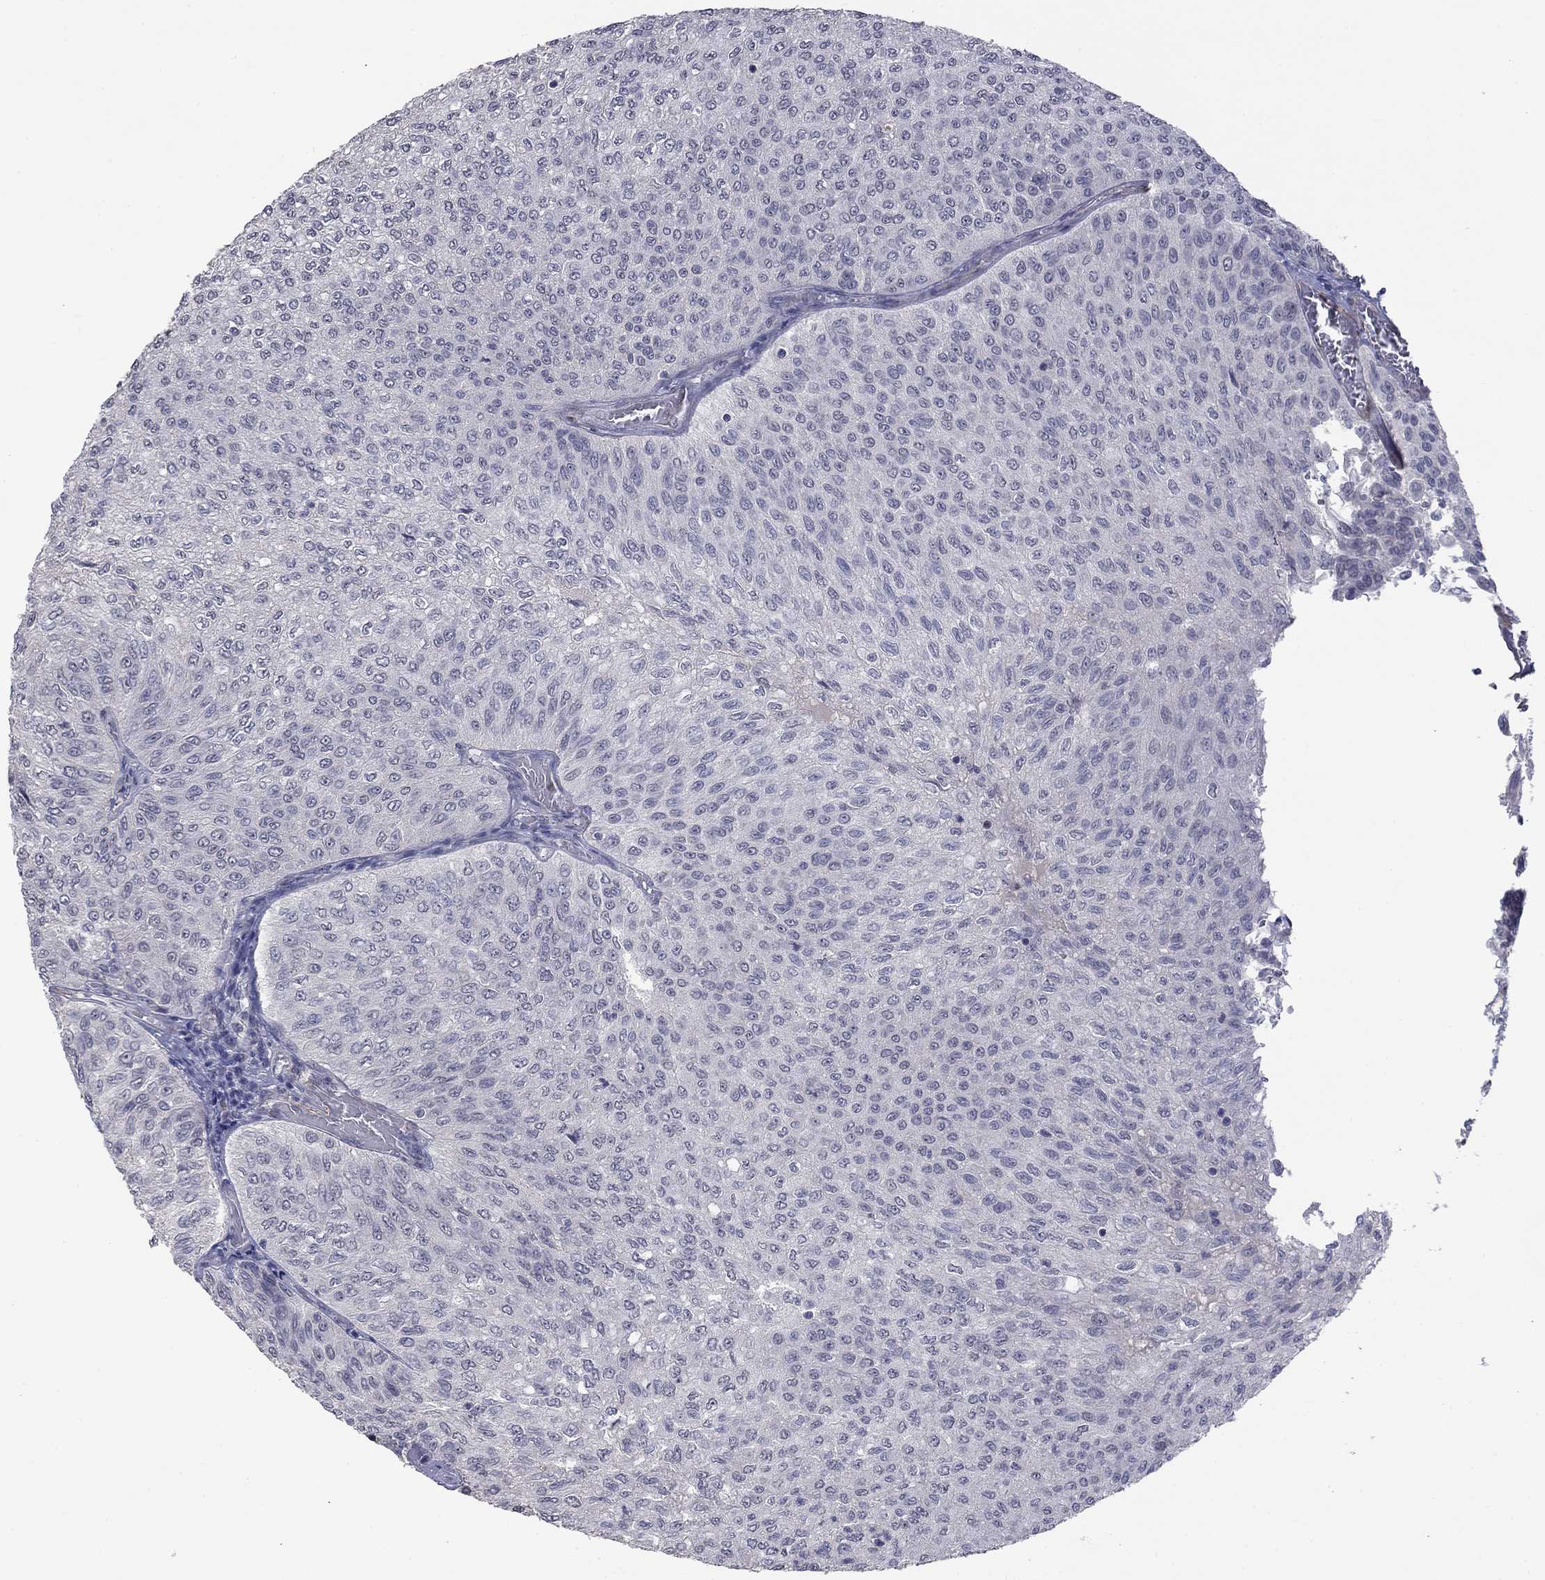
{"staining": {"intensity": "negative", "quantity": "none", "location": "none"}, "tissue": "urothelial cancer", "cell_type": "Tumor cells", "image_type": "cancer", "snomed": [{"axis": "morphology", "description": "Urothelial carcinoma, Low grade"}, {"axis": "topography", "description": "Urinary bladder"}], "caption": "Urothelial cancer stained for a protein using immunohistochemistry (IHC) displays no positivity tumor cells.", "gene": "IP6K3", "patient": {"sex": "male", "age": 78}}